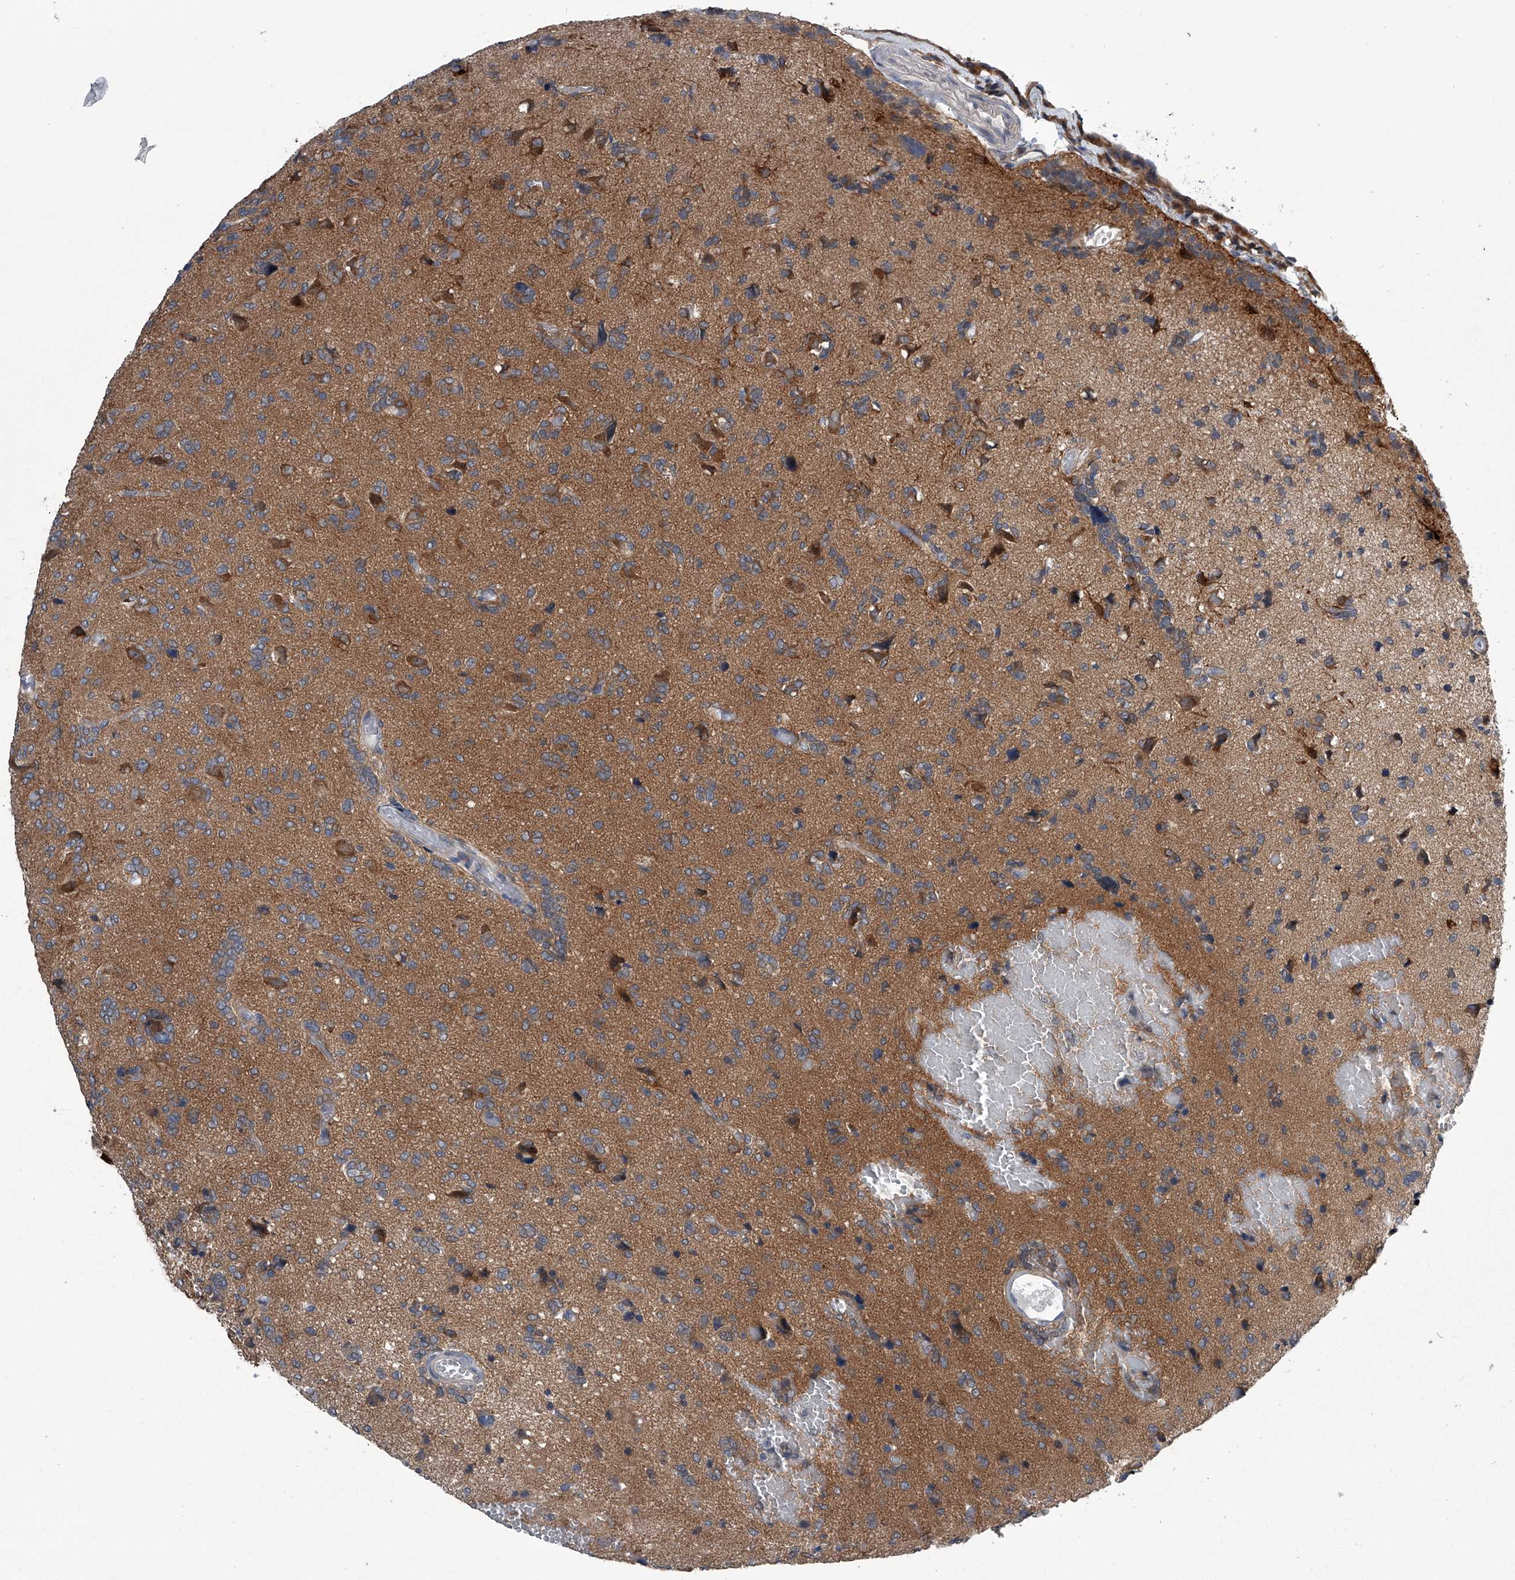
{"staining": {"intensity": "weak", "quantity": "25%-75%", "location": "cytoplasmic/membranous"}, "tissue": "glioma", "cell_type": "Tumor cells", "image_type": "cancer", "snomed": [{"axis": "morphology", "description": "Glioma, malignant, High grade"}, {"axis": "topography", "description": "Brain"}], "caption": "High-grade glioma (malignant) stained for a protein (brown) displays weak cytoplasmic/membranous positive expression in approximately 25%-75% of tumor cells.", "gene": "PPP2R5D", "patient": {"sex": "female", "age": 59}}